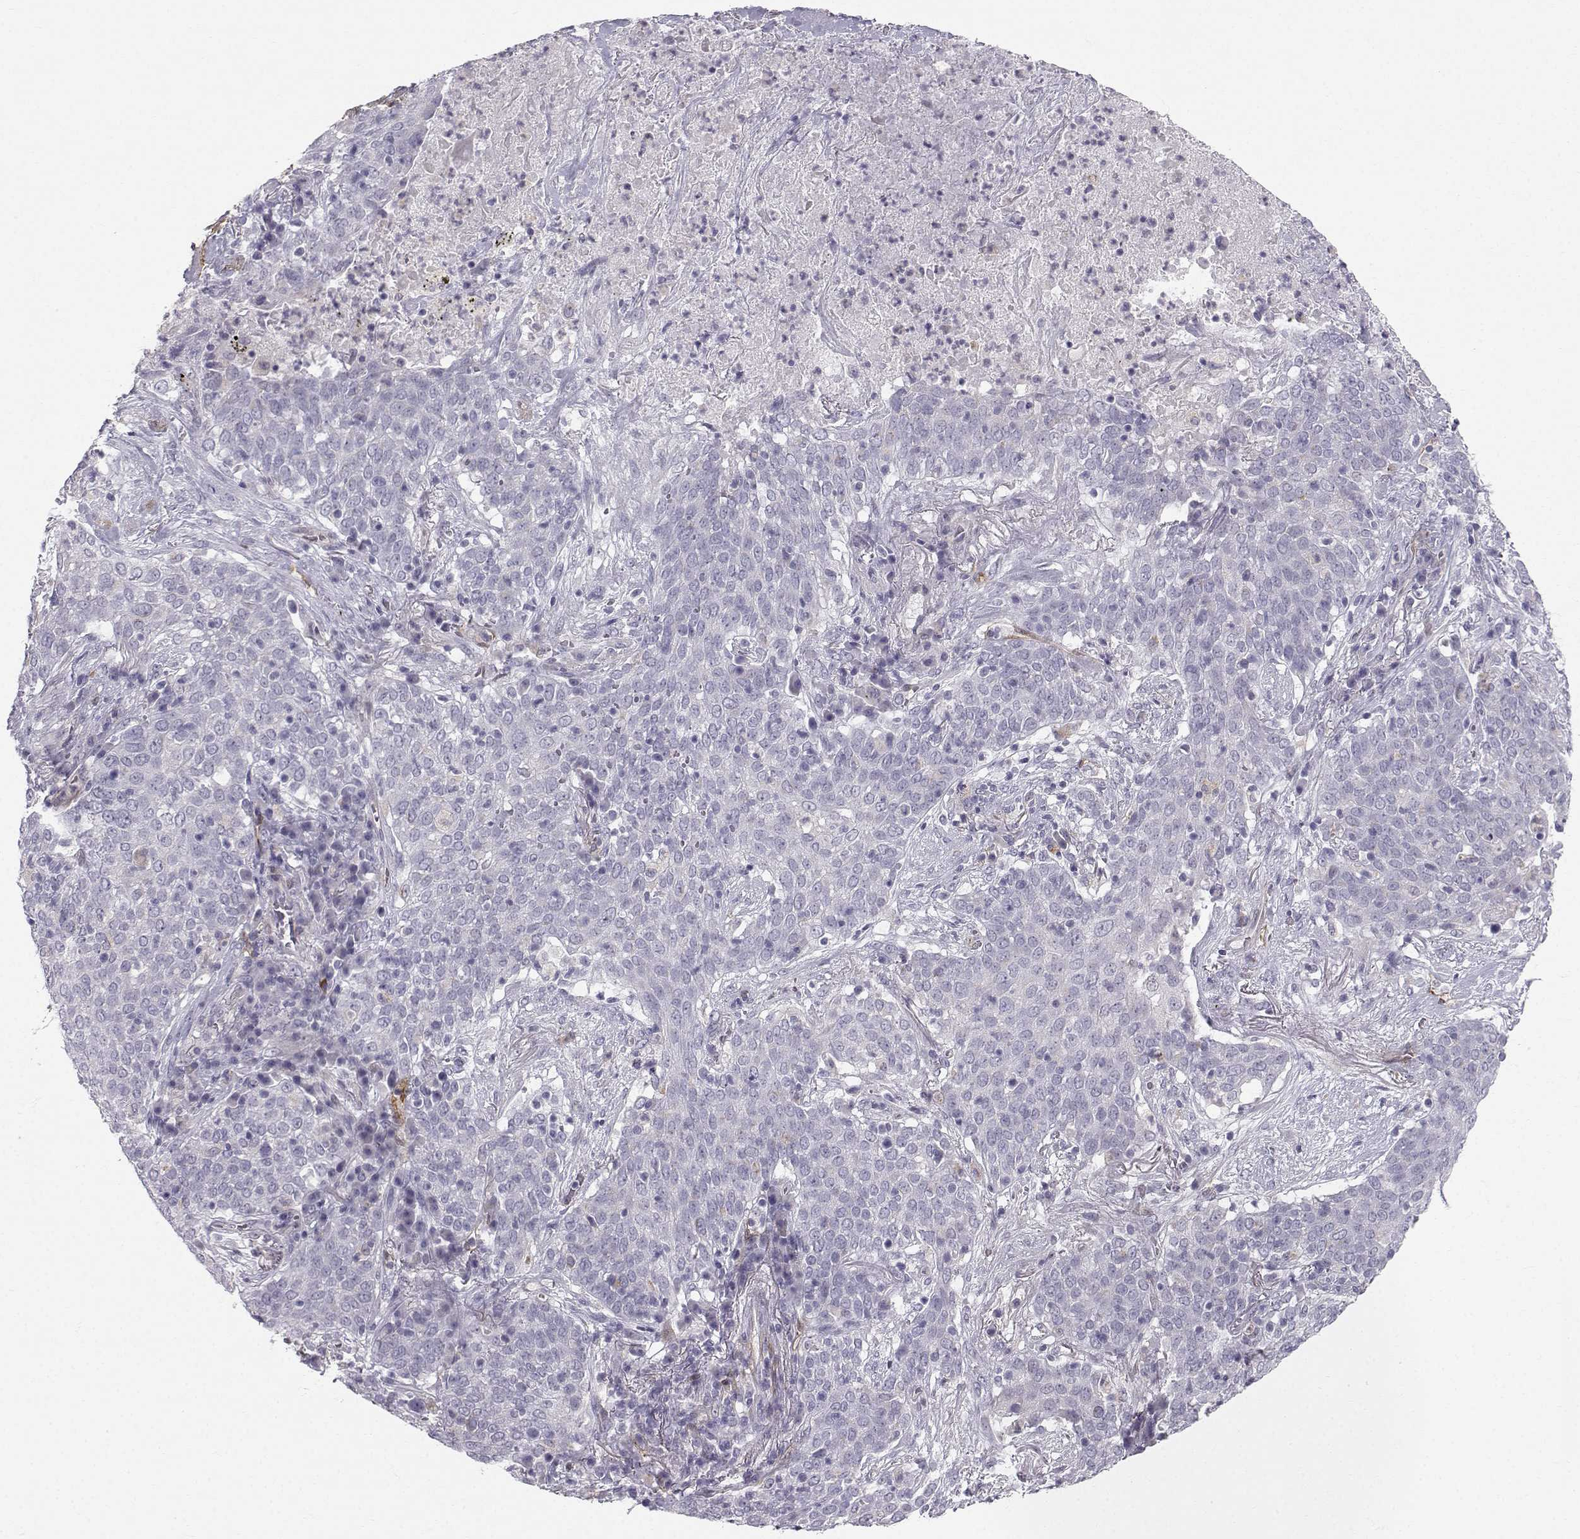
{"staining": {"intensity": "negative", "quantity": "none", "location": "none"}, "tissue": "lung cancer", "cell_type": "Tumor cells", "image_type": "cancer", "snomed": [{"axis": "morphology", "description": "Squamous cell carcinoma, NOS"}, {"axis": "topography", "description": "Lung"}], "caption": "Lung cancer stained for a protein using immunohistochemistry reveals no expression tumor cells.", "gene": "PGM5", "patient": {"sex": "male", "age": 82}}